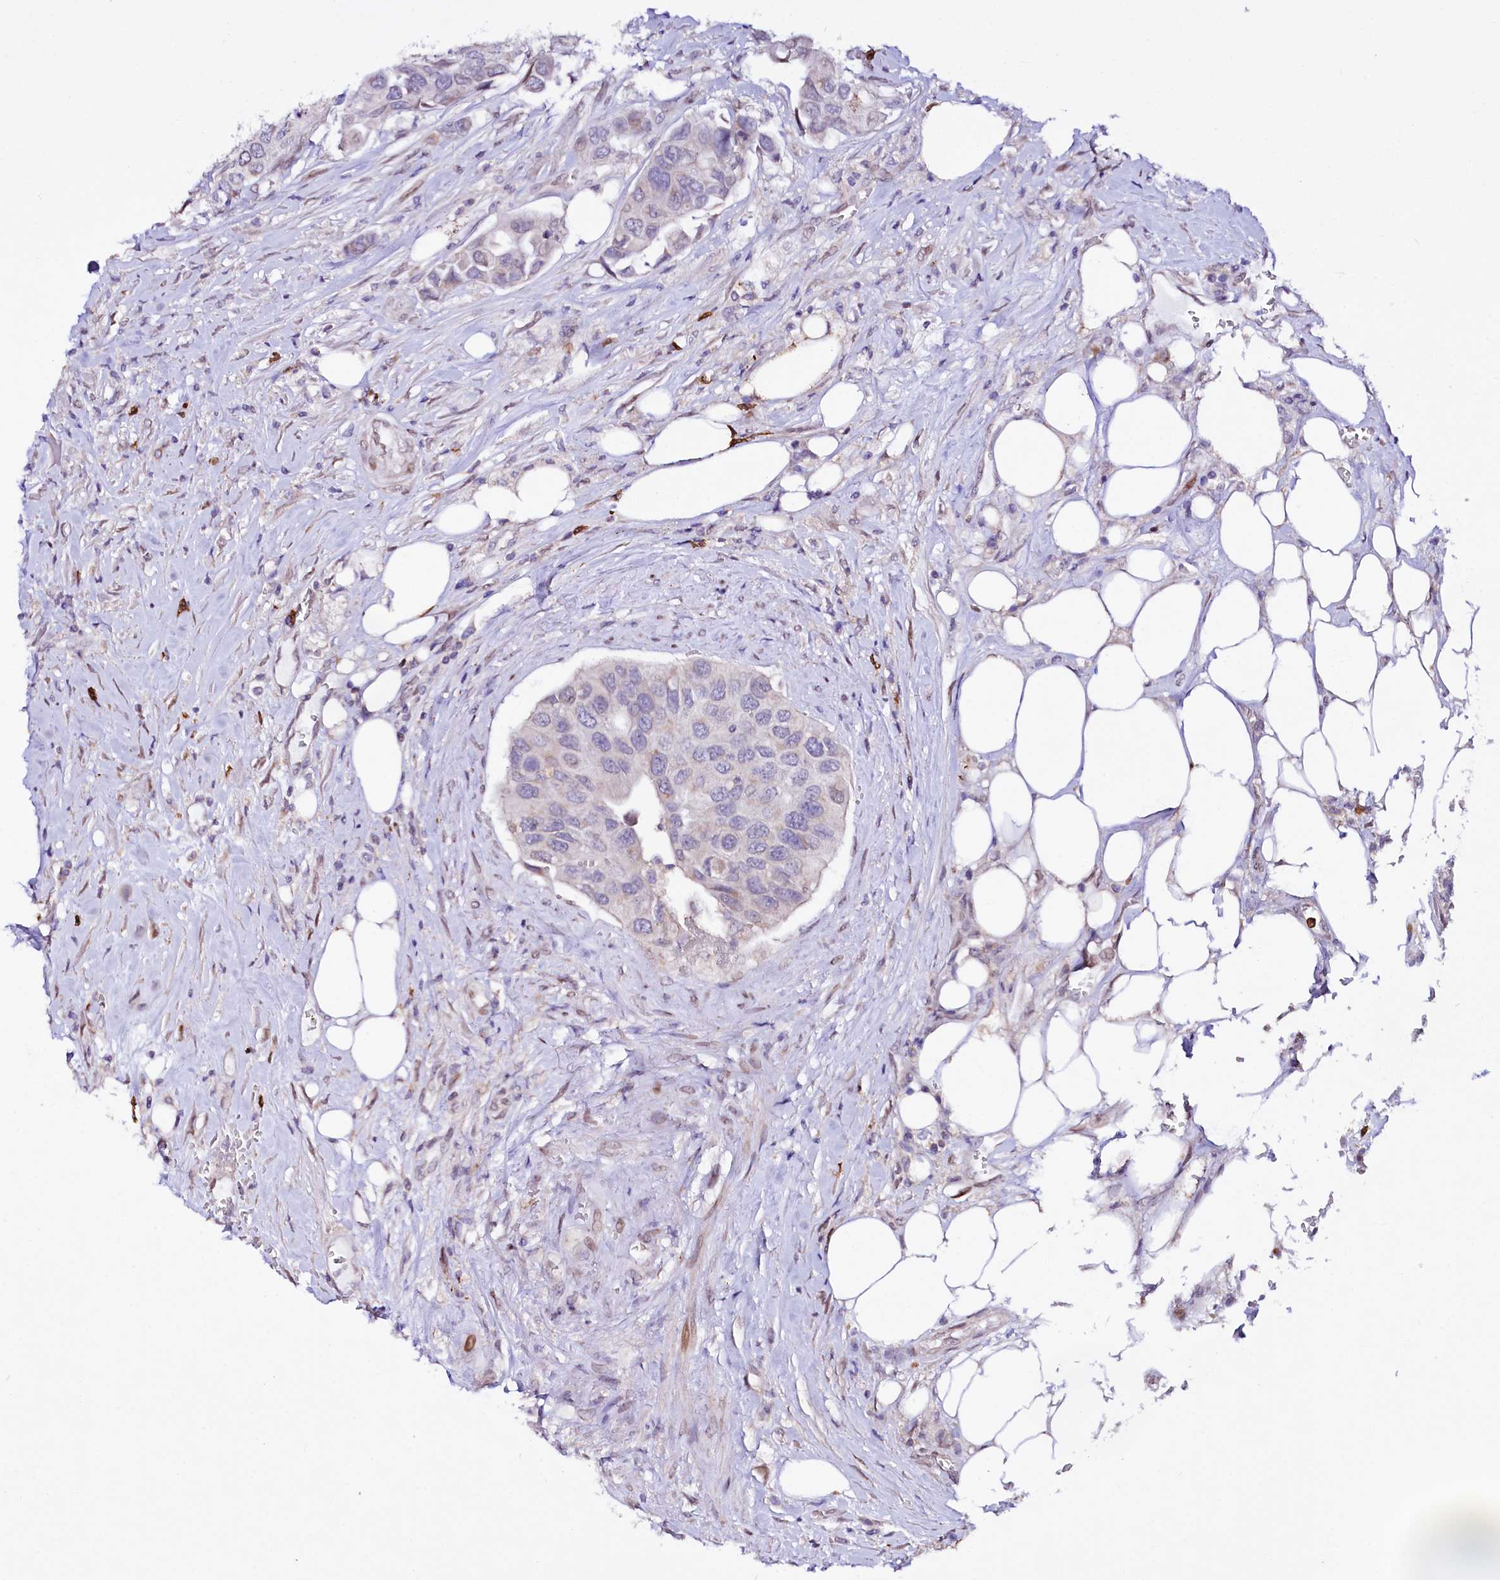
{"staining": {"intensity": "negative", "quantity": "none", "location": "none"}, "tissue": "urothelial cancer", "cell_type": "Tumor cells", "image_type": "cancer", "snomed": [{"axis": "morphology", "description": "Urothelial carcinoma, High grade"}, {"axis": "topography", "description": "Urinary bladder"}], "caption": "Urothelial carcinoma (high-grade) was stained to show a protein in brown. There is no significant expression in tumor cells.", "gene": "ZNF226", "patient": {"sex": "male", "age": 74}}